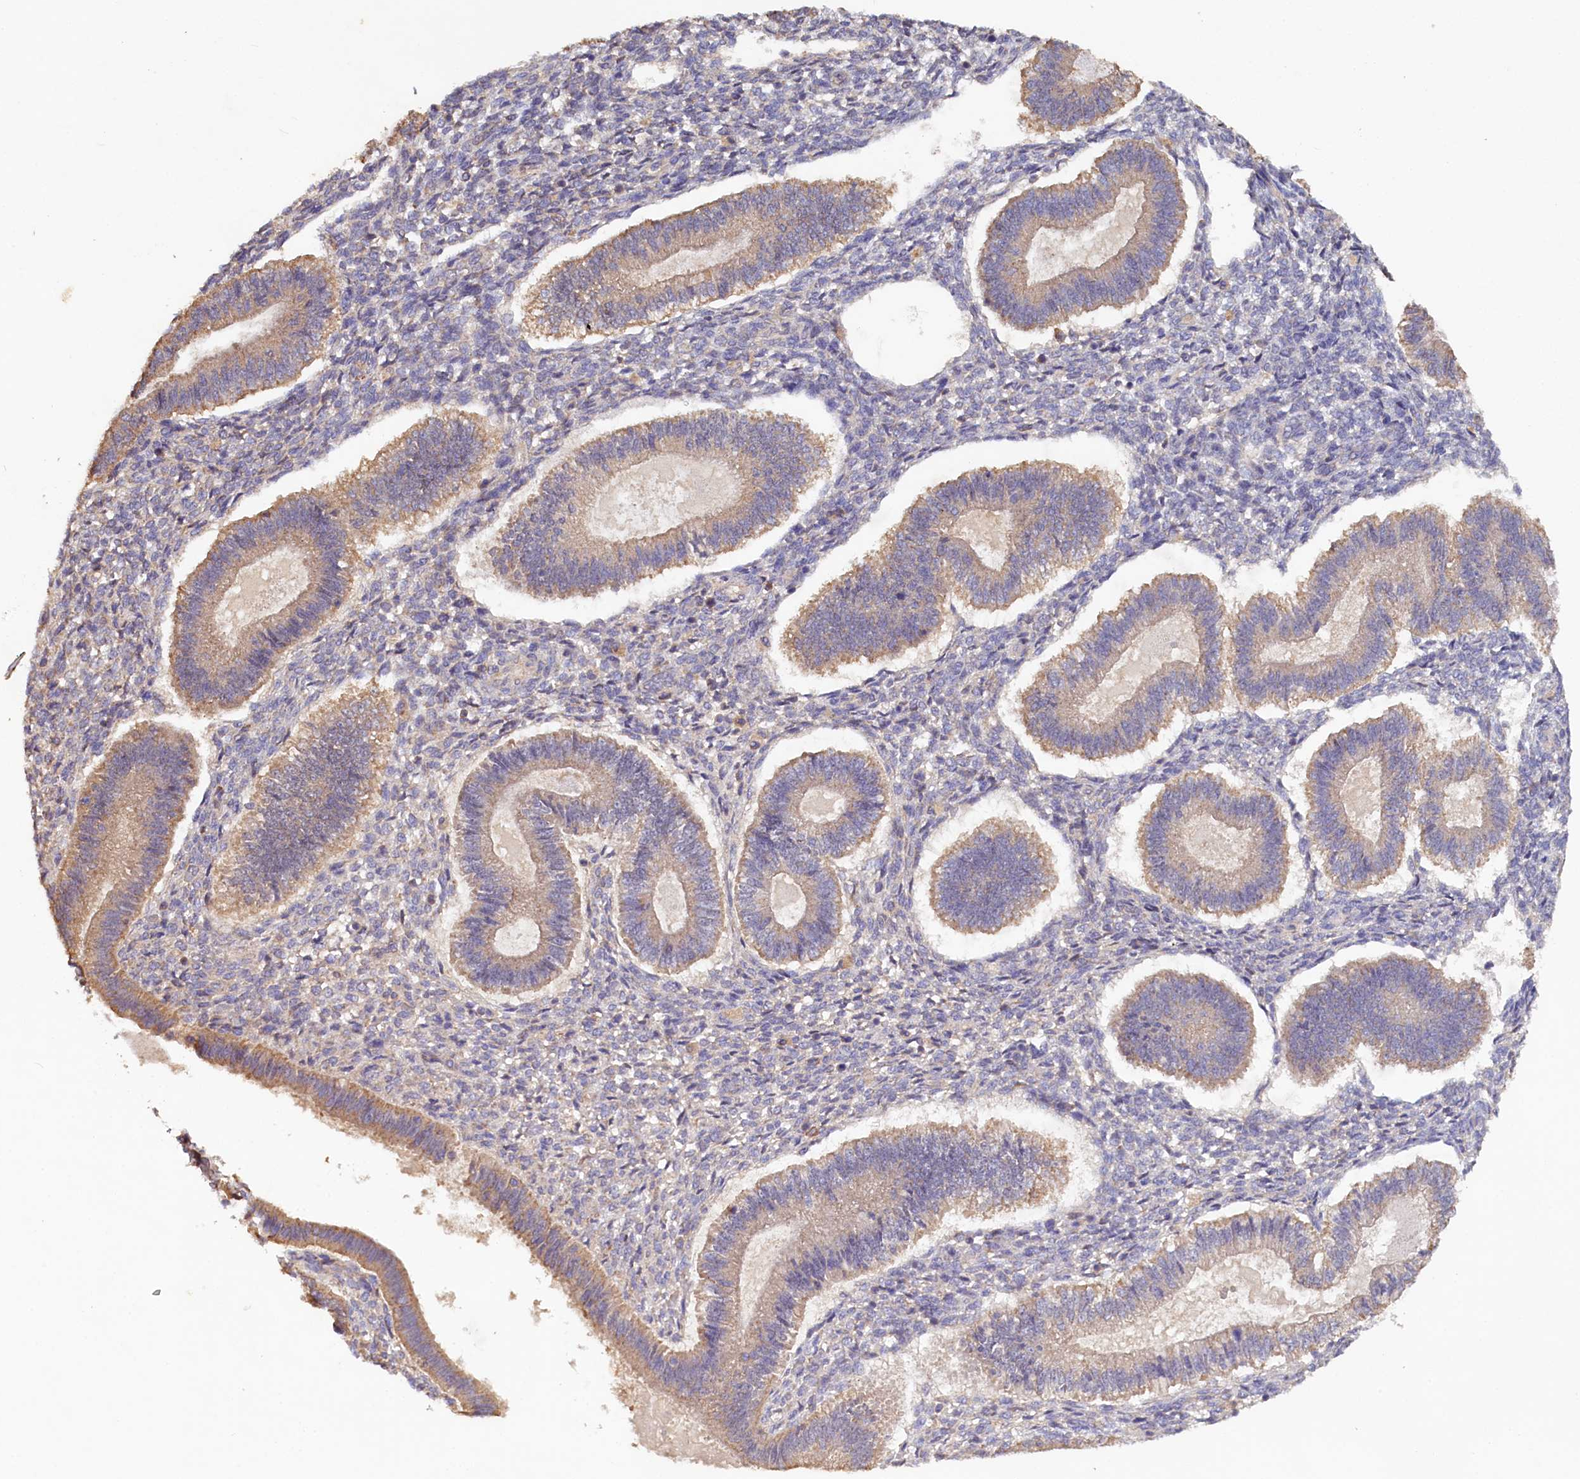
{"staining": {"intensity": "negative", "quantity": "none", "location": "none"}, "tissue": "endometrium", "cell_type": "Cells in endometrial stroma", "image_type": "normal", "snomed": [{"axis": "morphology", "description": "Normal tissue, NOS"}, {"axis": "topography", "description": "Endometrium"}], "caption": "The immunohistochemistry (IHC) micrograph has no significant positivity in cells in endometrial stroma of endometrium.", "gene": "ETFBKMT", "patient": {"sex": "female", "age": 25}}